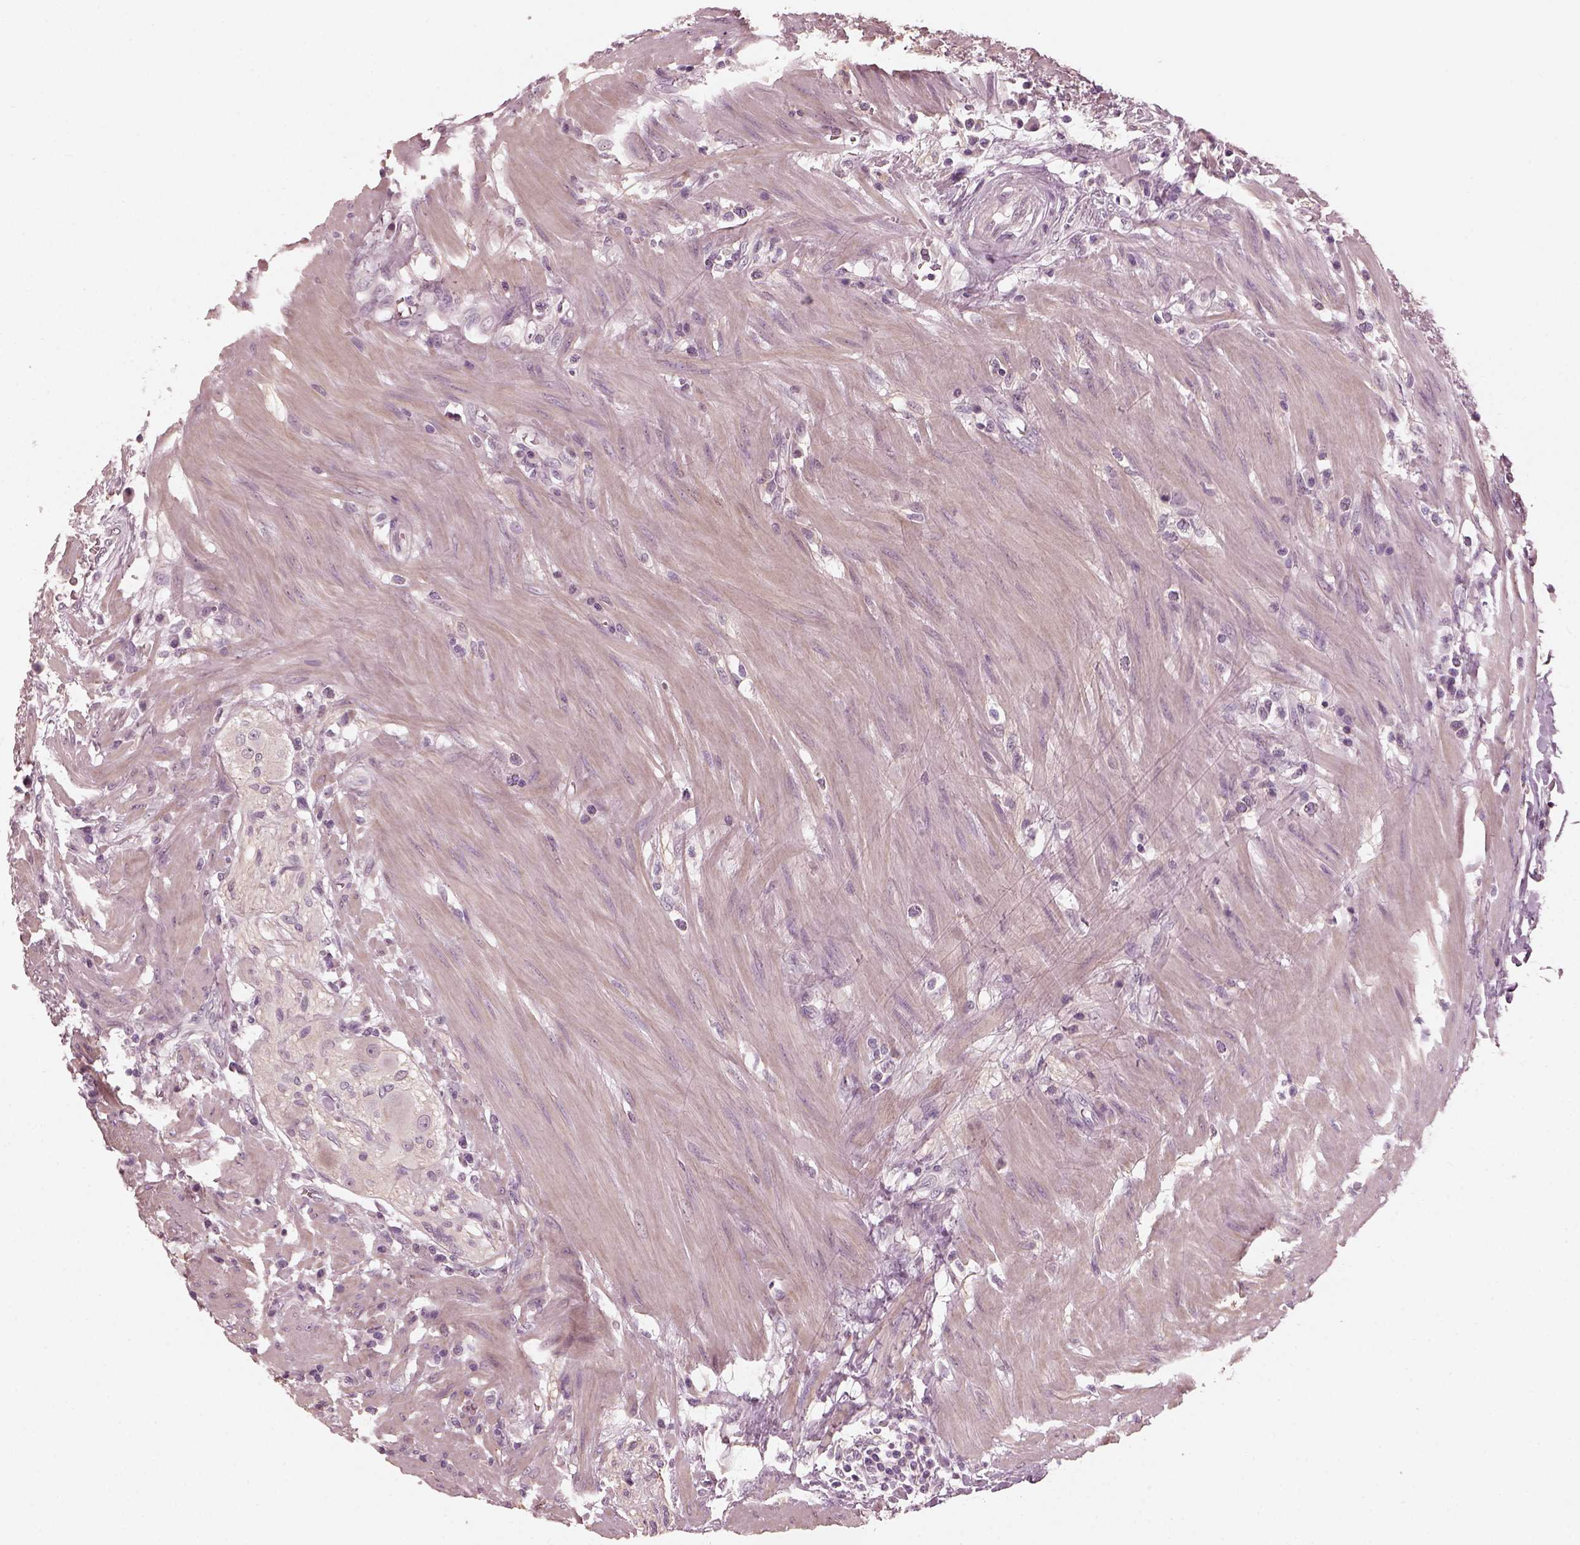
{"staining": {"intensity": "negative", "quantity": "none", "location": "none"}, "tissue": "colorectal cancer", "cell_type": "Tumor cells", "image_type": "cancer", "snomed": [{"axis": "morphology", "description": "Adenocarcinoma, NOS"}, {"axis": "topography", "description": "Colon"}], "caption": "Human colorectal adenocarcinoma stained for a protein using immunohistochemistry (IHC) displays no staining in tumor cells.", "gene": "OPTC", "patient": {"sex": "male", "age": 57}}